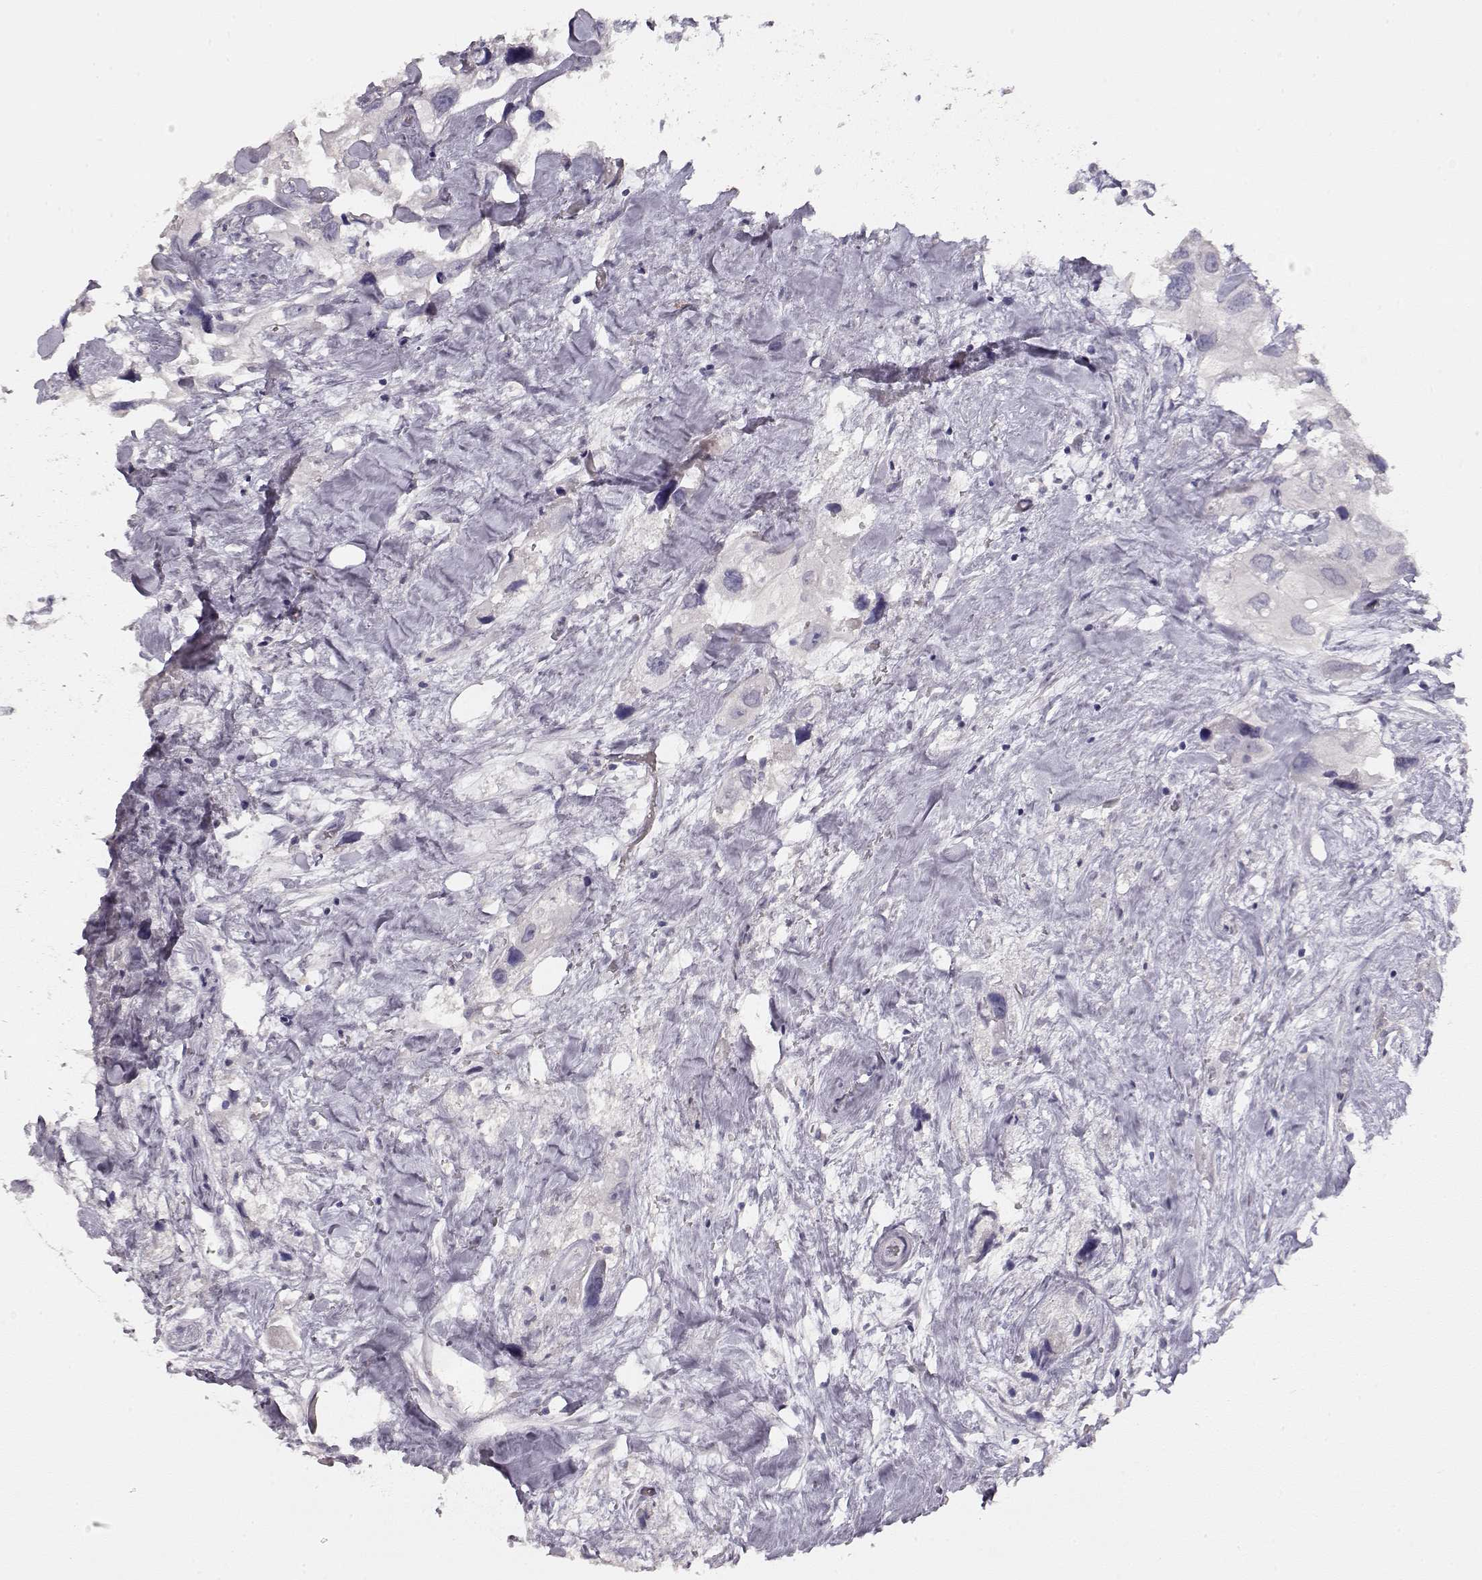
{"staining": {"intensity": "negative", "quantity": "none", "location": "none"}, "tissue": "urothelial cancer", "cell_type": "Tumor cells", "image_type": "cancer", "snomed": [{"axis": "morphology", "description": "Urothelial carcinoma, High grade"}, {"axis": "topography", "description": "Urinary bladder"}], "caption": "Tumor cells are negative for protein expression in human urothelial cancer.", "gene": "TPH2", "patient": {"sex": "male", "age": 59}}